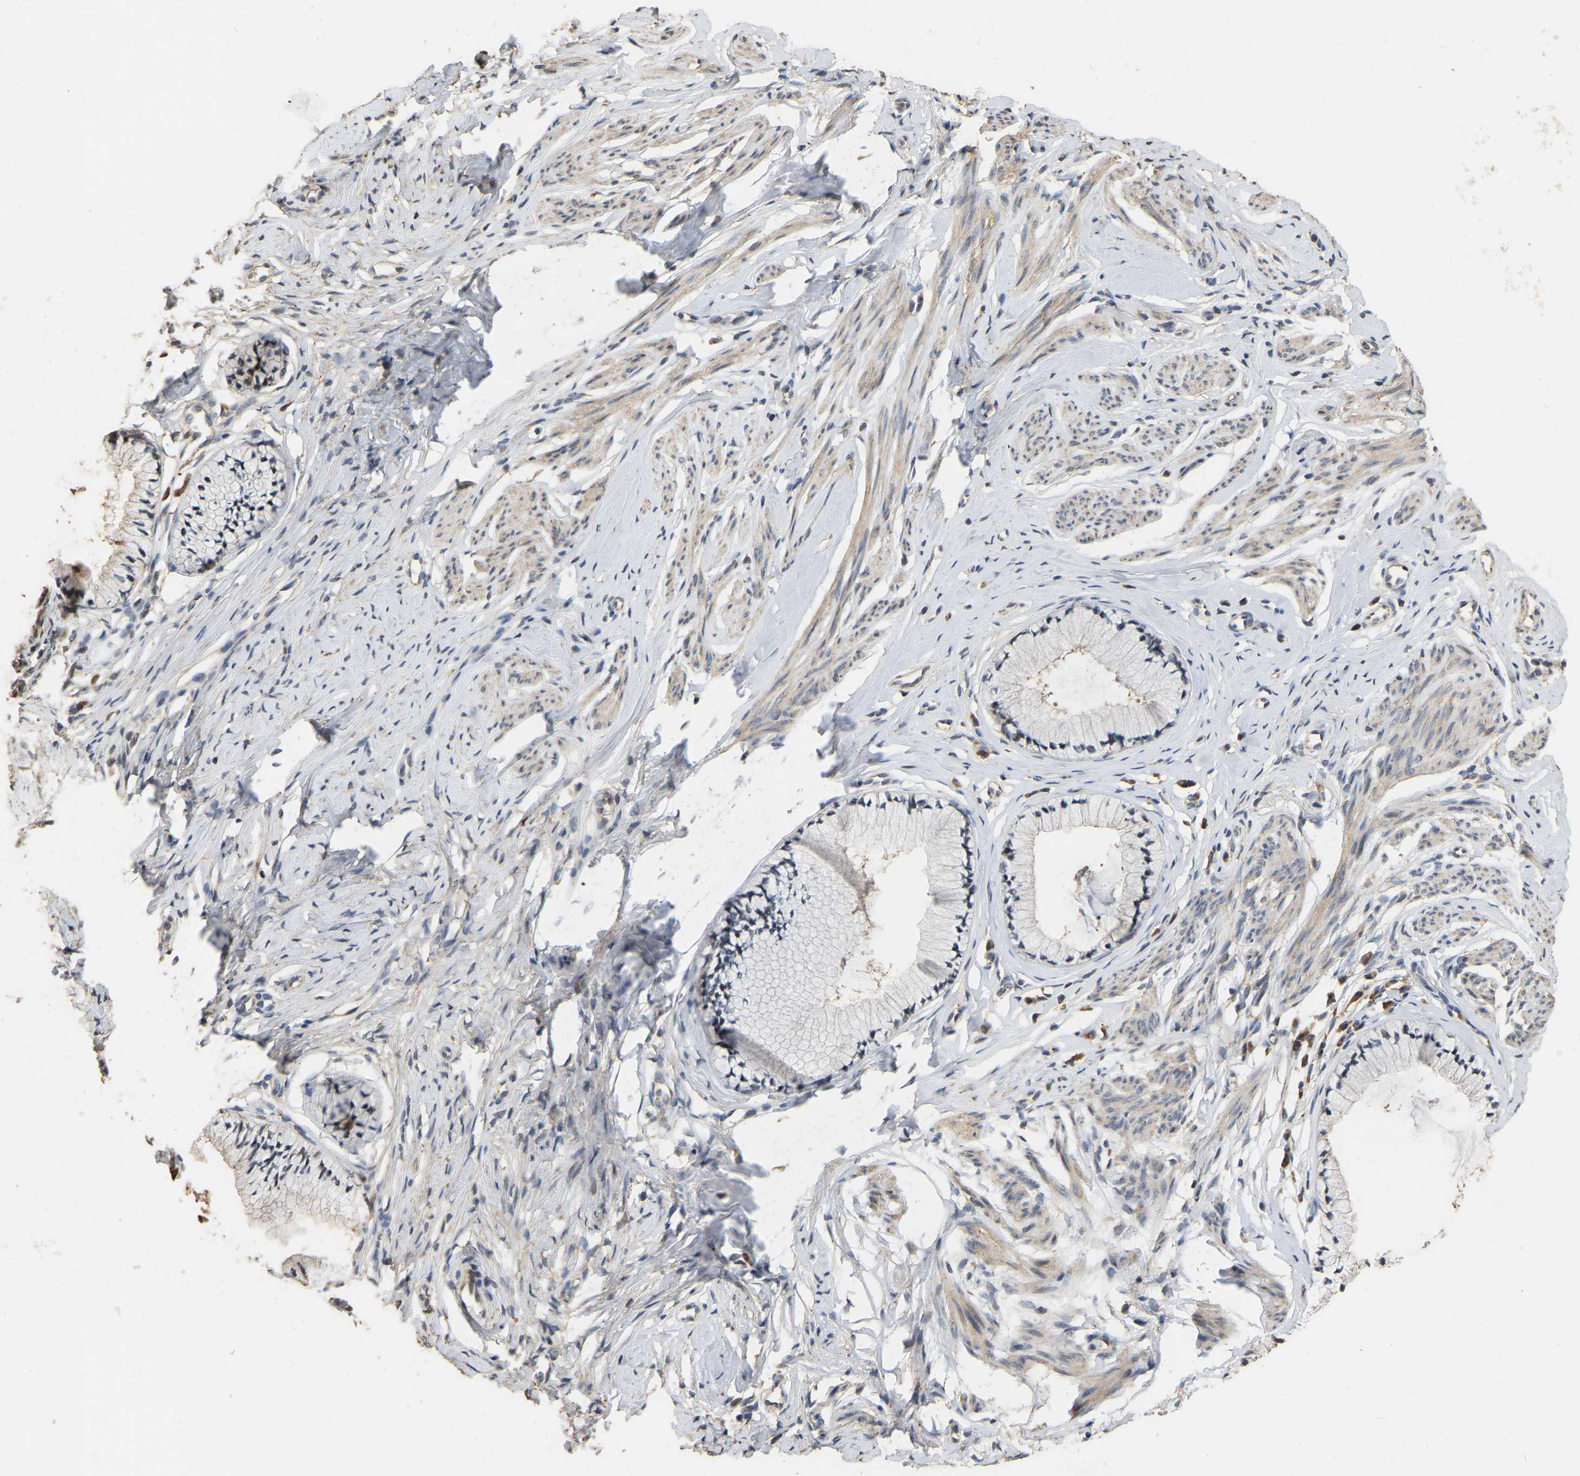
{"staining": {"intensity": "negative", "quantity": "none", "location": "none"}, "tissue": "cervix", "cell_type": "Glandular cells", "image_type": "normal", "snomed": [{"axis": "morphology", "description": "Normal tissue, NOS"}, {"axis": "topography", "description": "Cervix"}], "caption": "This is a histopathology image of immunohistochemistry staining of benign cervix, which shows no positivity in glandular cells.", "gene": "NCS1", "patient": {"sex": "female", "age": 77}}